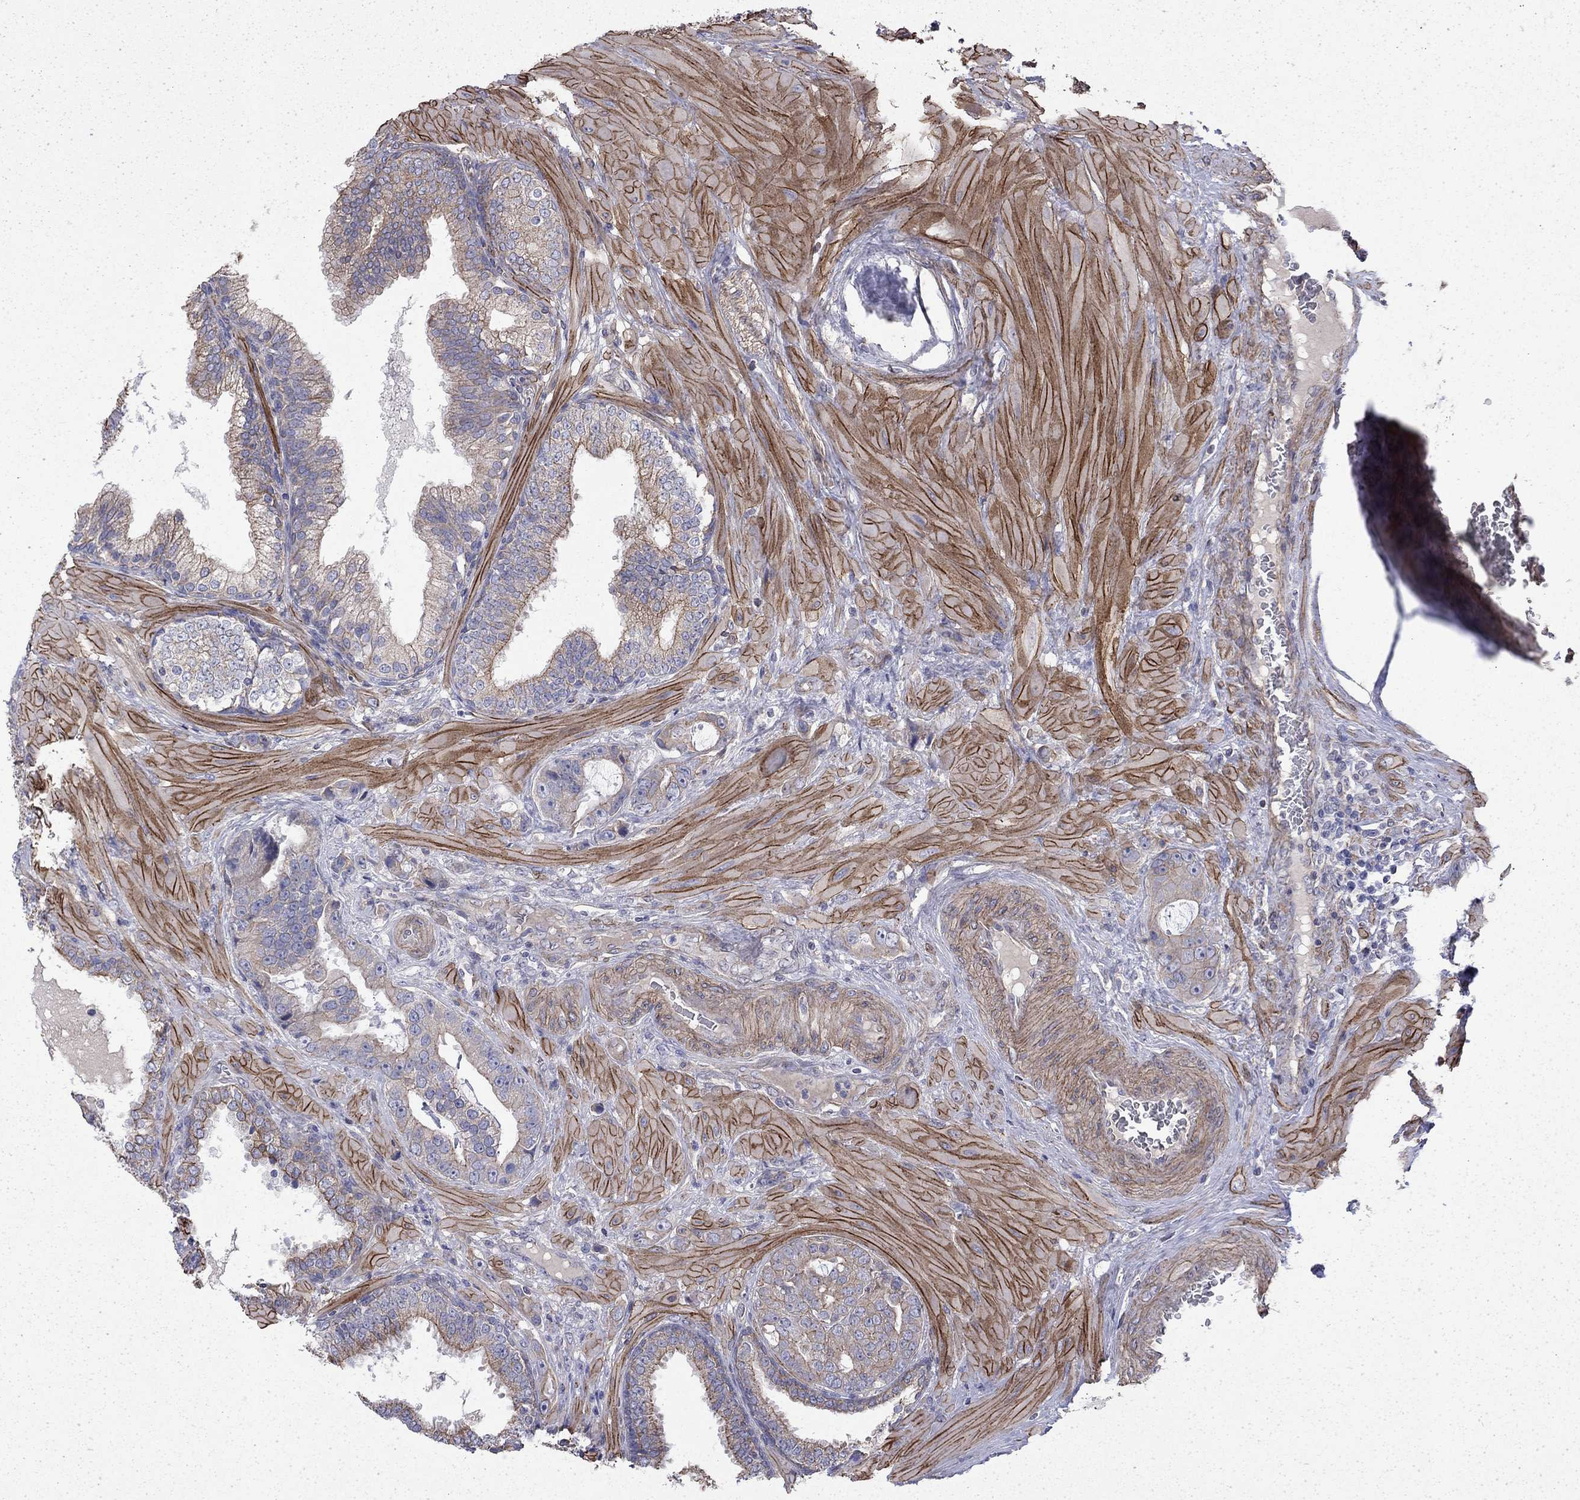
{"staining": {"intensity": "strong", "quantity": "<25%", "location": "cytoplasmic/membranous"}, "tissue": "prostate cancer", "cell_type": "Tumor cells", "image_type": "cancer", "snomed": [{"axis": "morphology", "description": "Adenocarcinoma, NOS"}, {"axis": "topography", "description": "Prostate"}], "caption": "Adenocarcinoma (prostate) was stained to show a protein in brown. There is medium levels of strong cytoplasmic/membranous positivity in approximately <25% of tumor cells.", "gene": "DTNA", "patient": {"sex": "male", "age": 57}}